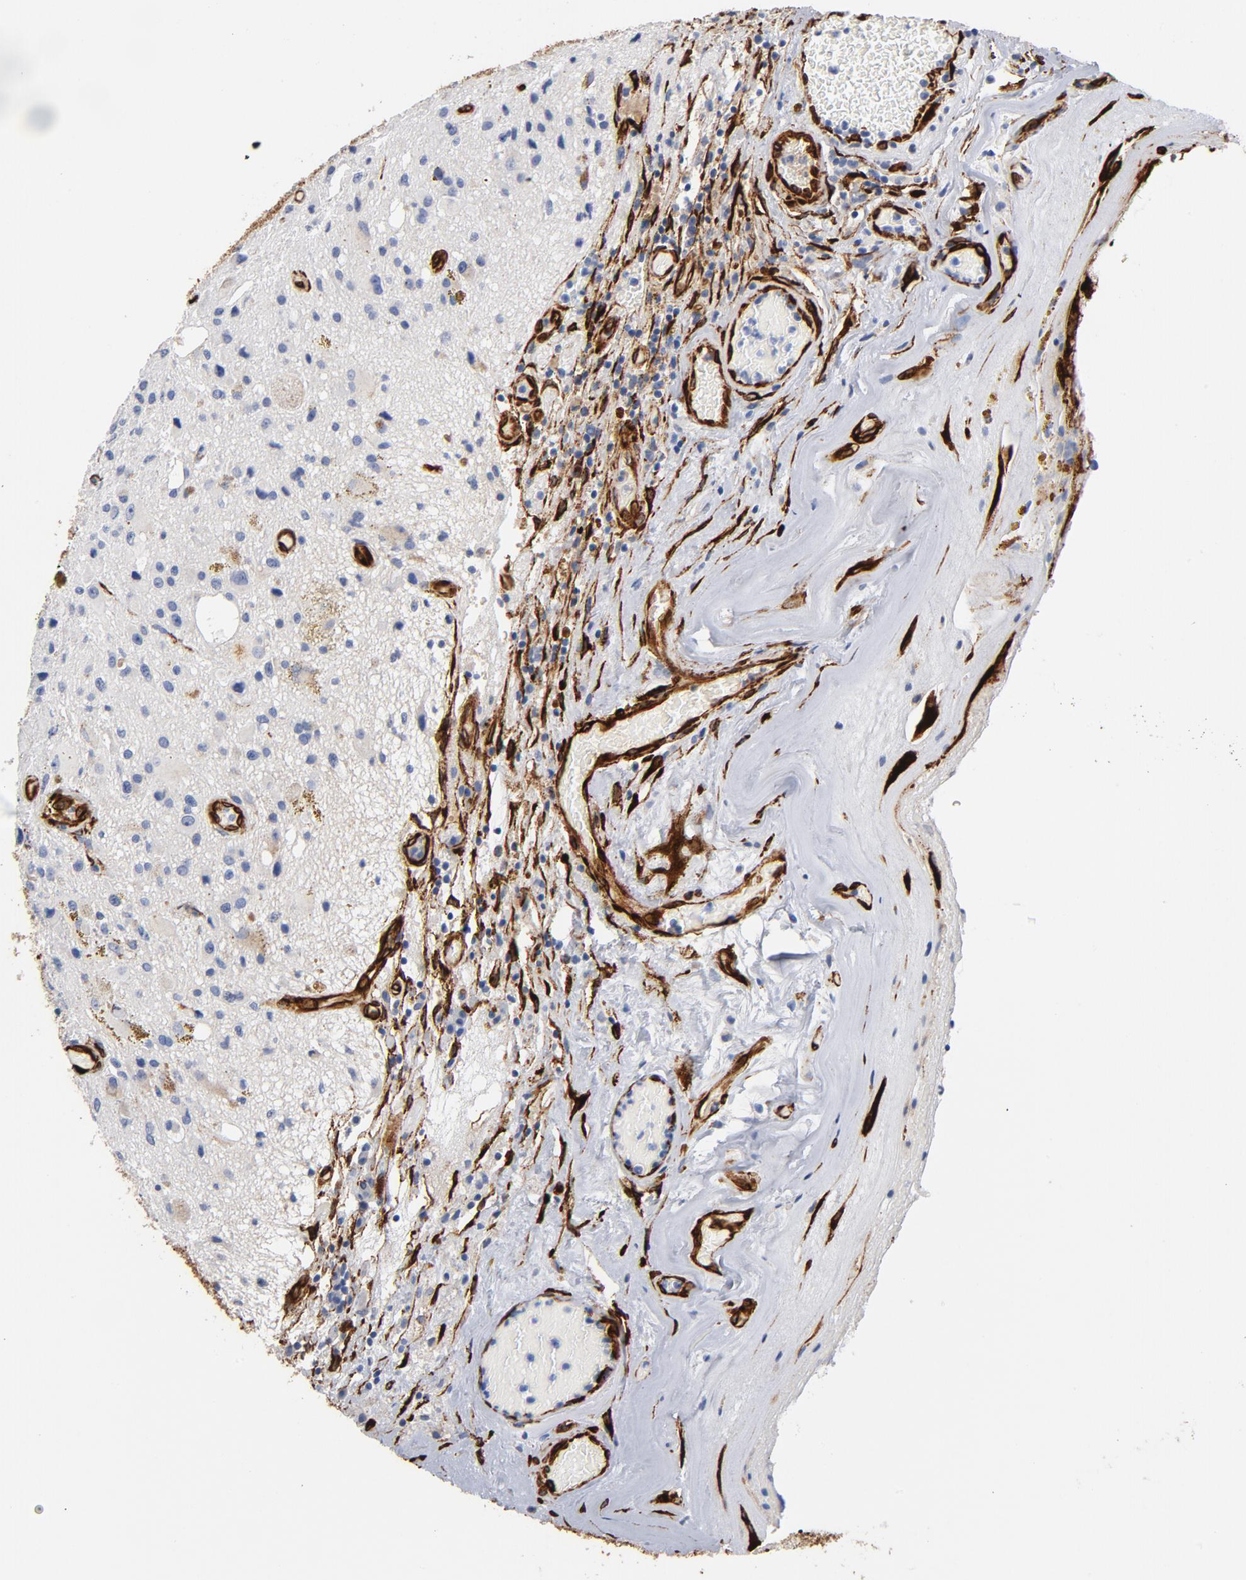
{"staining": {"intensity": "negative", "quantity": "none", "location": "none"}, "tissue": "glioma", "cell_type": "Tumor cells", "image_type": "cancer", "snomed": [{"axis": "morphology", "description": "Glioma, malignant, Low grade"}, {"axis": "topography", "description": "Brain"}], "caption": "Immunohistochemistry of human glioma demonstrates no expression in tumor cells.", "gene": "SERPINH1", "patient": {"sex": "male", "age": 58}}